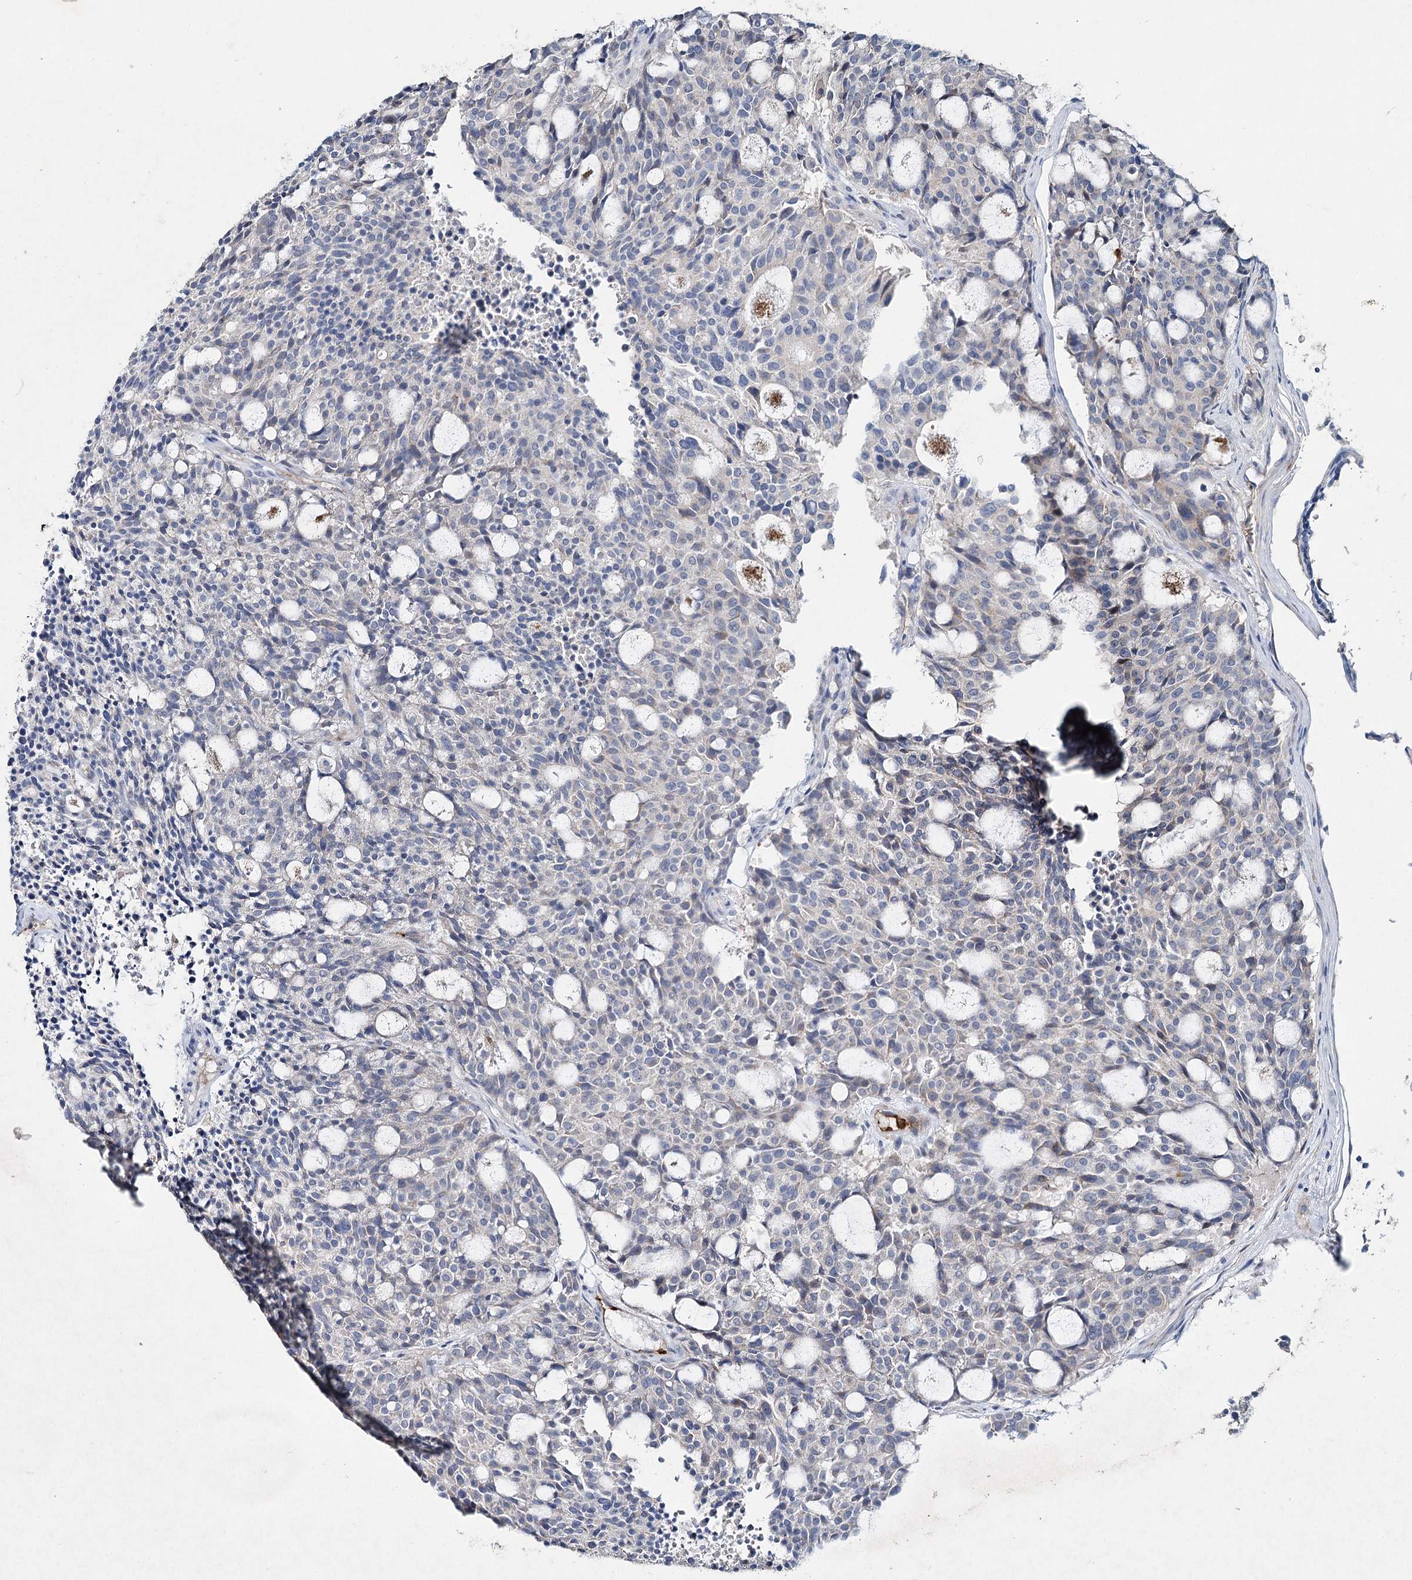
{"staining": {"intensity": "negative", "quantity": "none", "location": "none"}, "tissue": "carcinoid", "cell_type": "Tumor cells", "image_type": "cancer", "snomed": [{"axis": "morphology", "description": "Carcinoid, malignant, NOS"}, {"axis": "topography", "description": "Pancreas"}], "caption": "This is an immunohistochemistry (IHC) image of human malignant carcinoid. There is no staining in tumor cells.", "gene": "RFX6", "patient": {"sex": "female", "age": 54}}